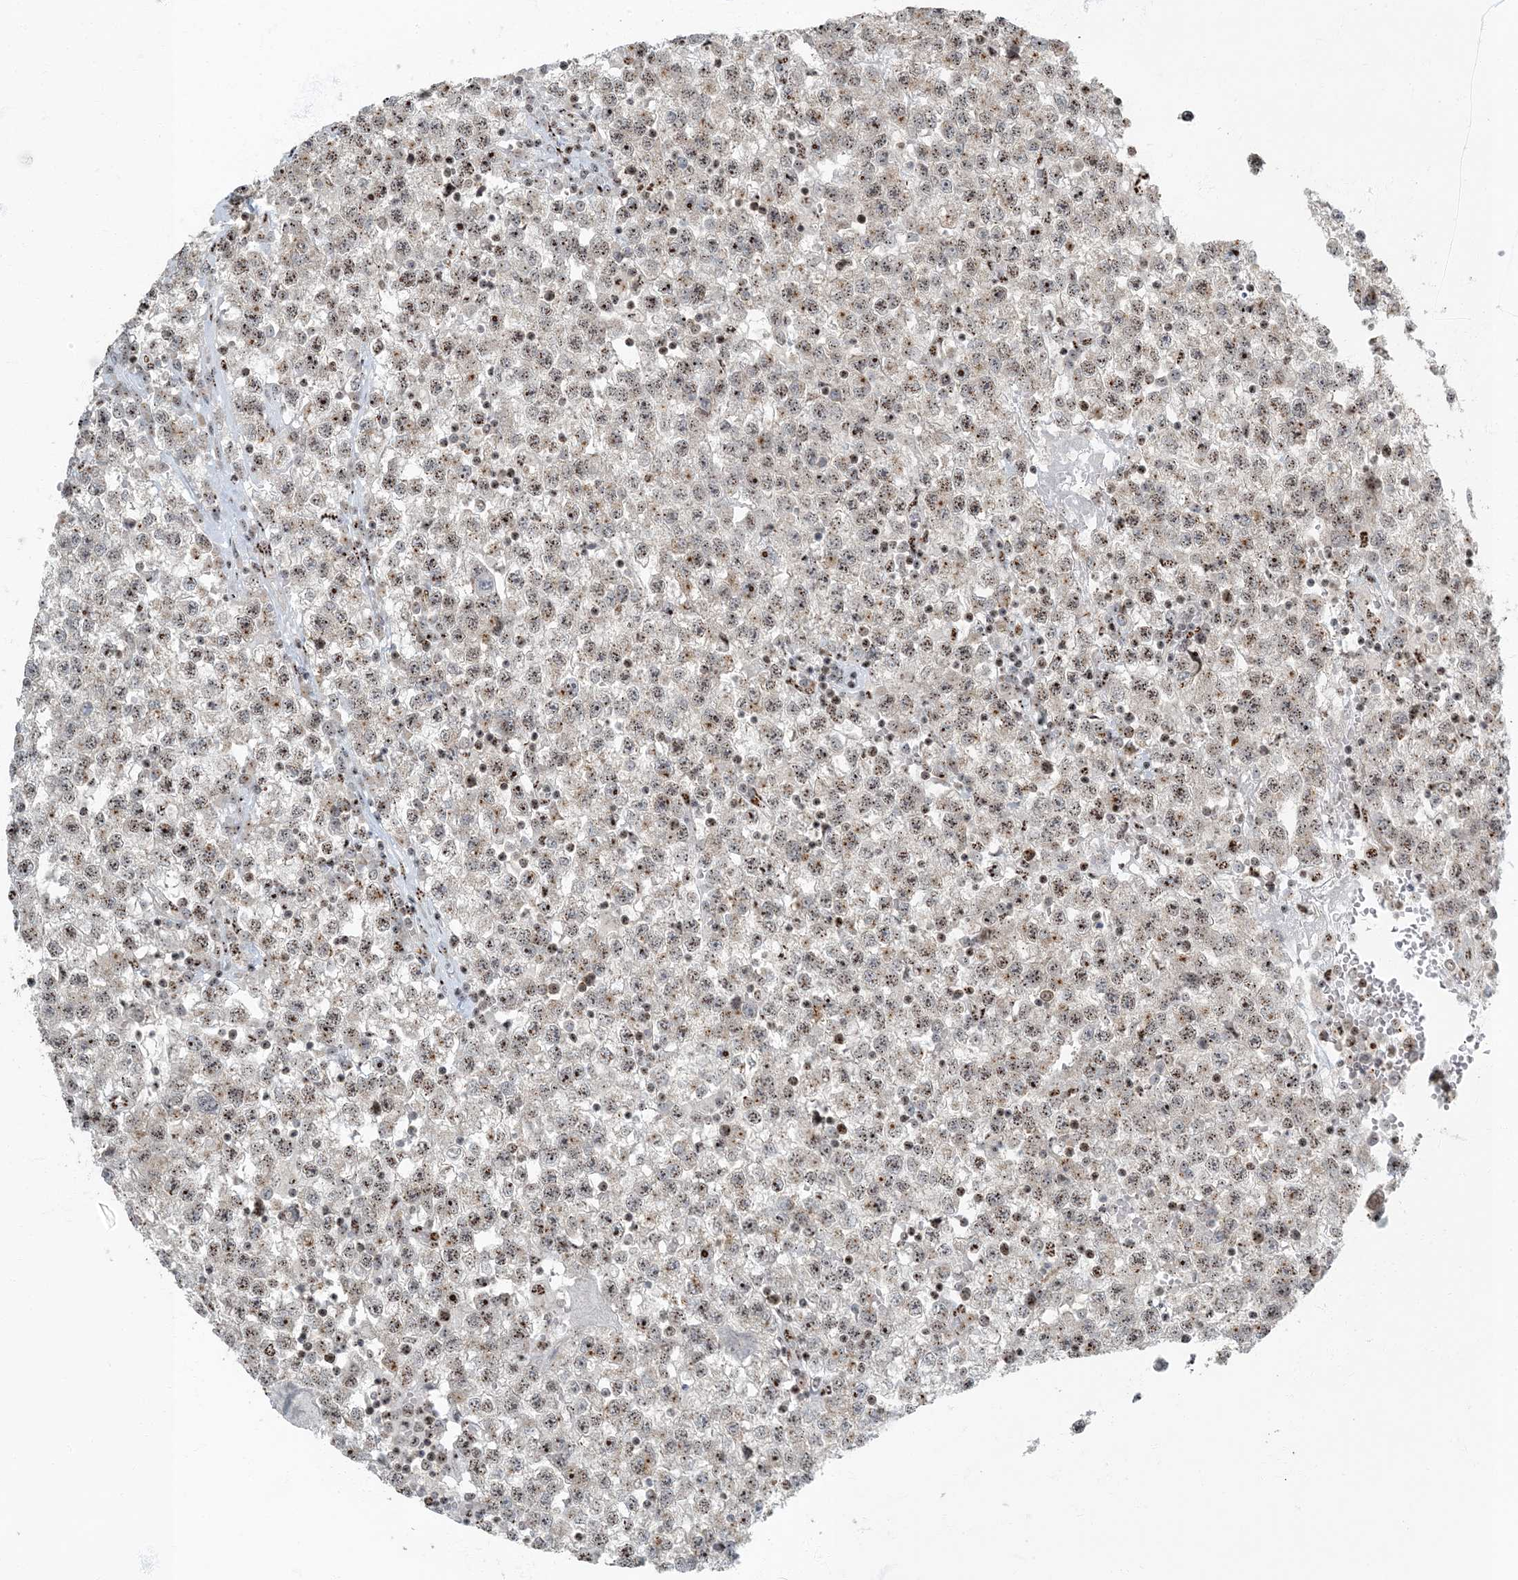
{"staining": {"intensity": "weak", "quantity": ">75%", "location": "nuclear"}, "tissue": "testis cancer", "cell_type": "Tumor cells", "image_type": "cancer", "snomed": [{"axis": "morphology", "description": "Seminoma, NOS"}, {"axis": "topography", "description": "Testis"}], "caption": "Immunohistochemical staining of human seminoma (testis) shows weak nuclear protein expression in approximately >75% of tumor cells.", "gene": "MBD1", "patient": {"sex": "male", "age": 22}}